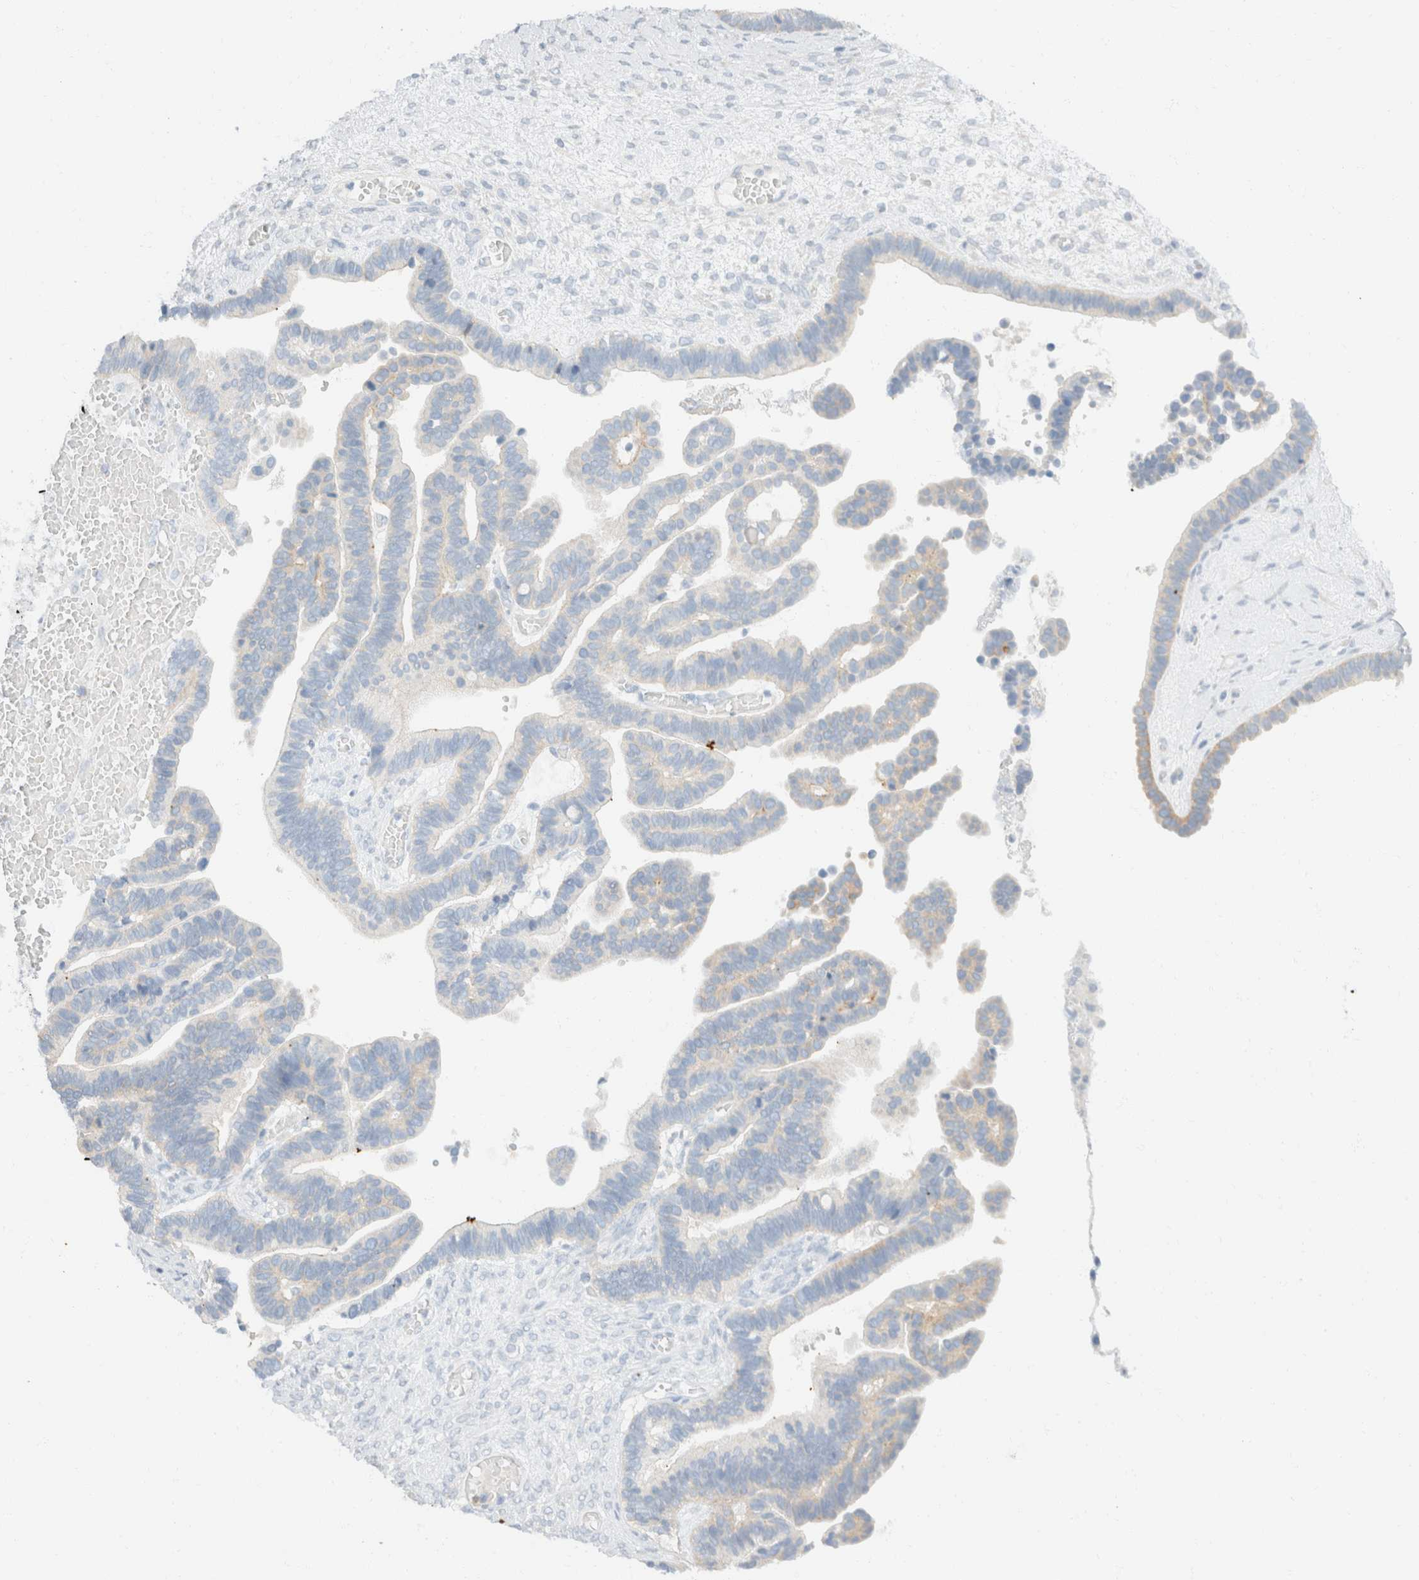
{"staining": {"intensity": "negative", "quantity": "none", "location": "none"}, "tissue": "ovarian cancer", "cell_type": "Tumor cells", "image_type": "cancer", "snomed": [{"axis": "morphology", "description": "Cystadenocarcinoma, serous, NOS"}, {"axis": "topography", "description": "Ovary"}], "caption": "Ovarian cancer (serous cystadenocarcinoma) stained for a protein using immunohistochemistry (IHC) shows no positivity tumor cells.", "gene": "SH3GLB2", "patient": {"sex": "female", "age": 56}}